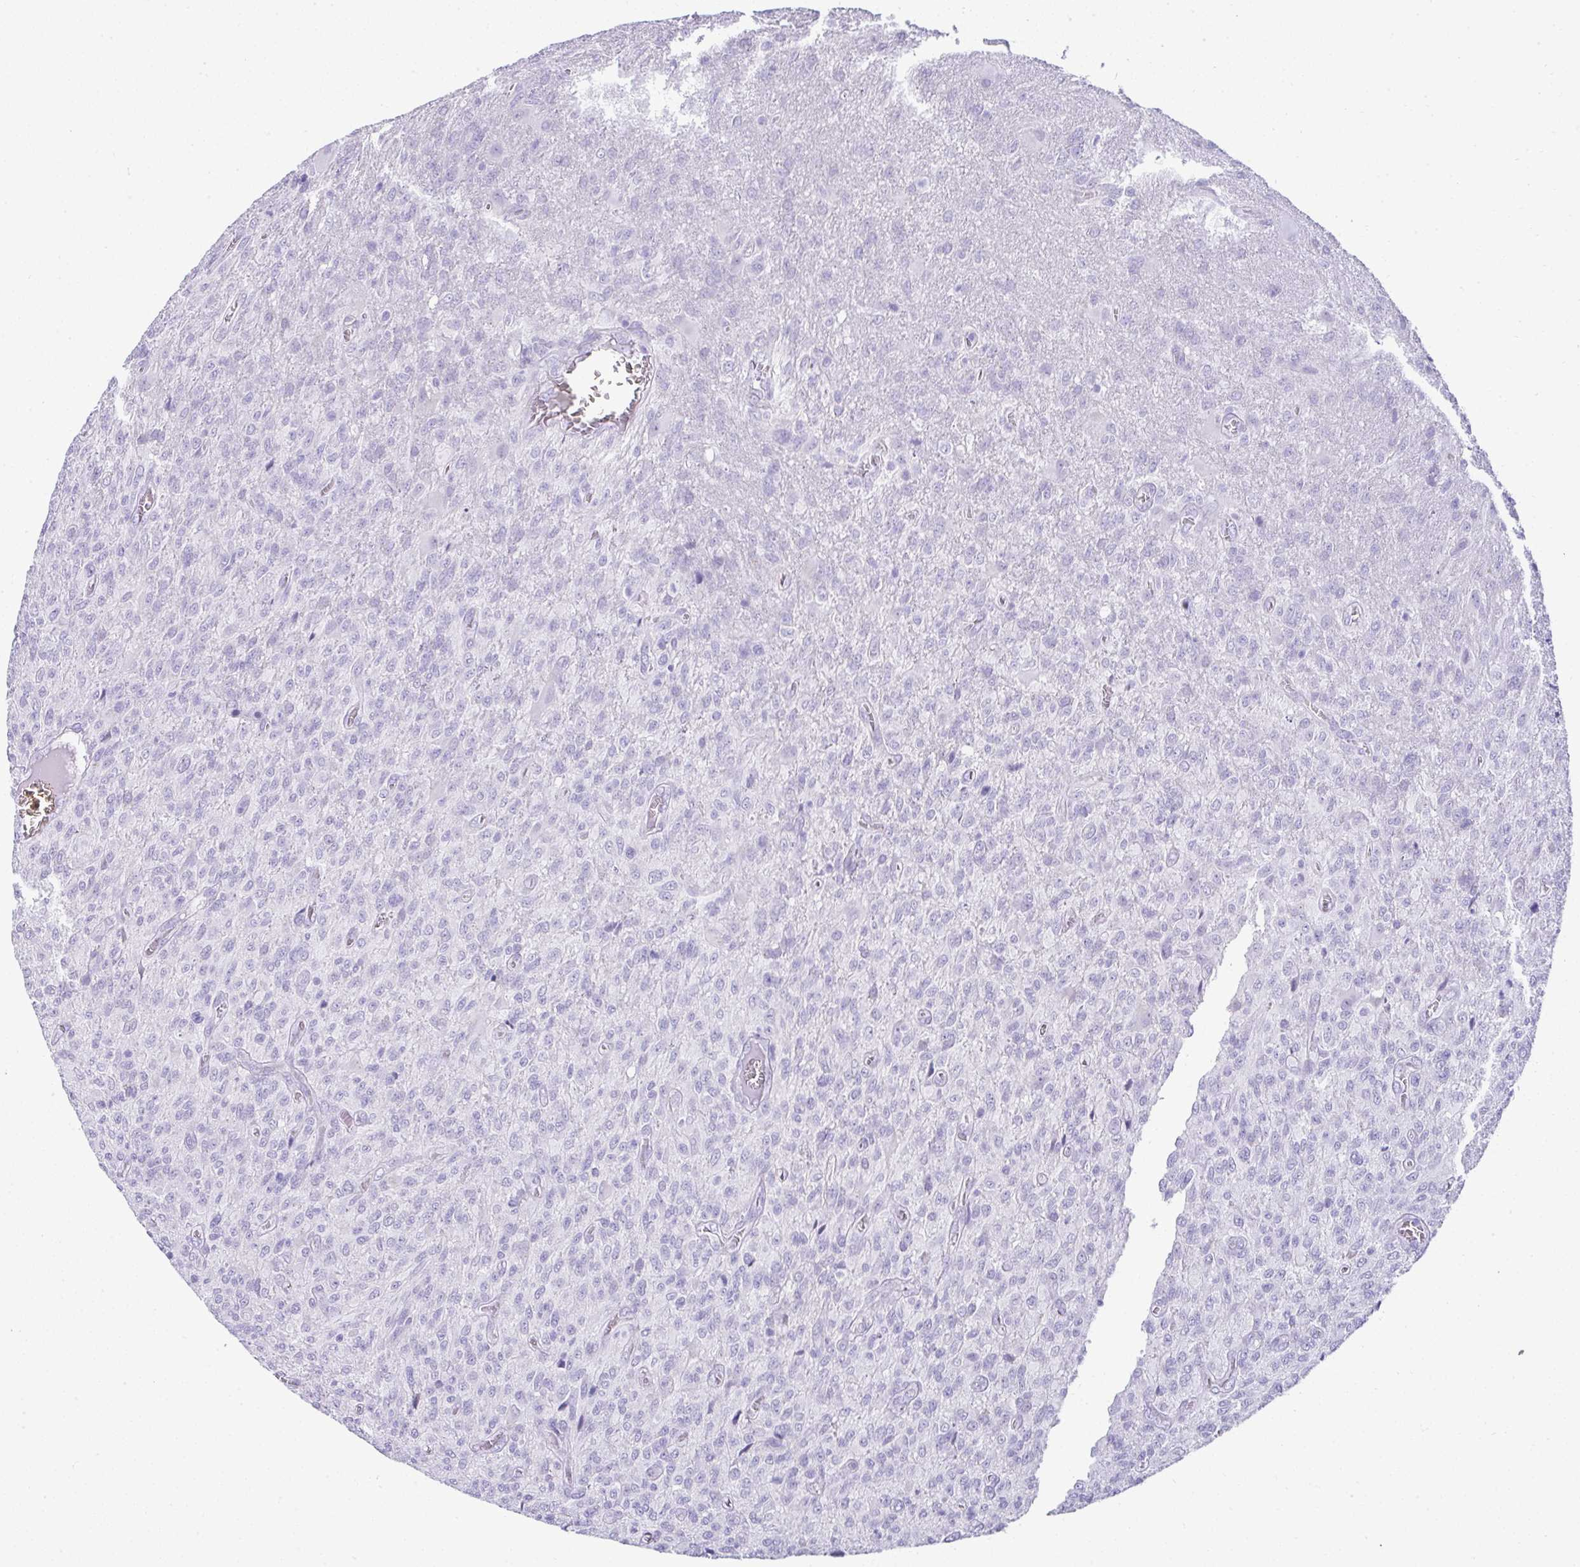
{"staining": {"intensity": "negative", "quantity": "none", "location": "none"}, "tissue": "glioma", "cell_type": "Tumor cells", "image_type": "cancer", "snomed": [{"axis": "morphology", "description": "Glioma, malignant, High grade"}, {"axis": "topography", "description": "Brain"}], "caption": "Protein analysis of glioma shows no significant staining in tumor cells.", "gene": "RNF183", "patient": {"sex": "male", "age": 61}}